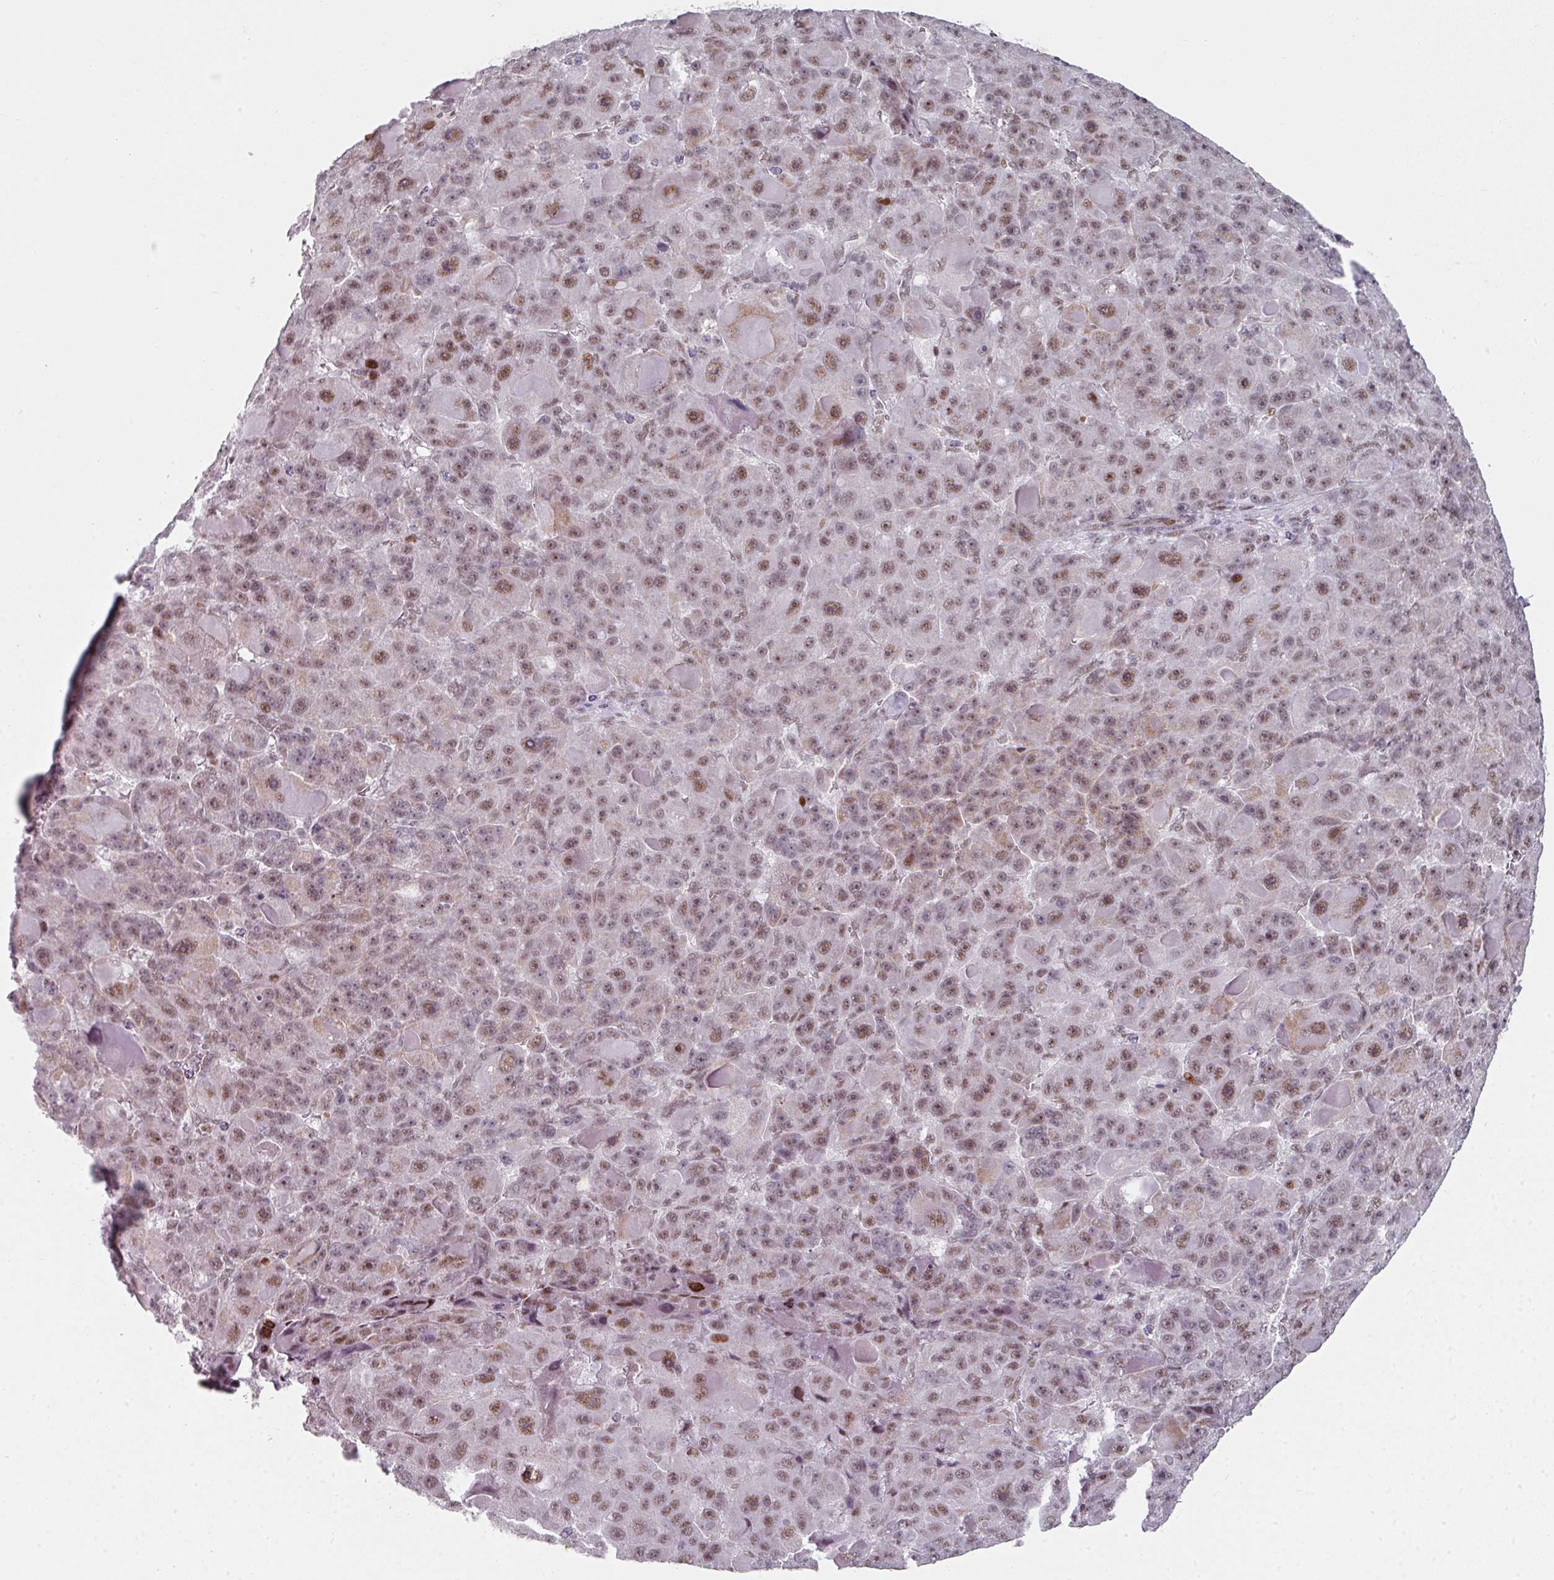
{"staining": {"intensity": "moderate", "quantity": ">75%", "location": "nuclear"}, "tissue": "liver cancer", "cell_type": "Tumor cells", "image_type": "cancer", "snomed": [{"axis": "morphology", "description": "Carcinoma, Hepatocellular, NOS"}, {"axis": "topography", "description": "Liver"}], "caption": "A brown stain shows moderate nuclear positivity of a protein in human liver cancer (hepatocellular carcinoma) tumor cells.", "gene": "SF3B5", "patient": {"sex": "male", "age": 76}}